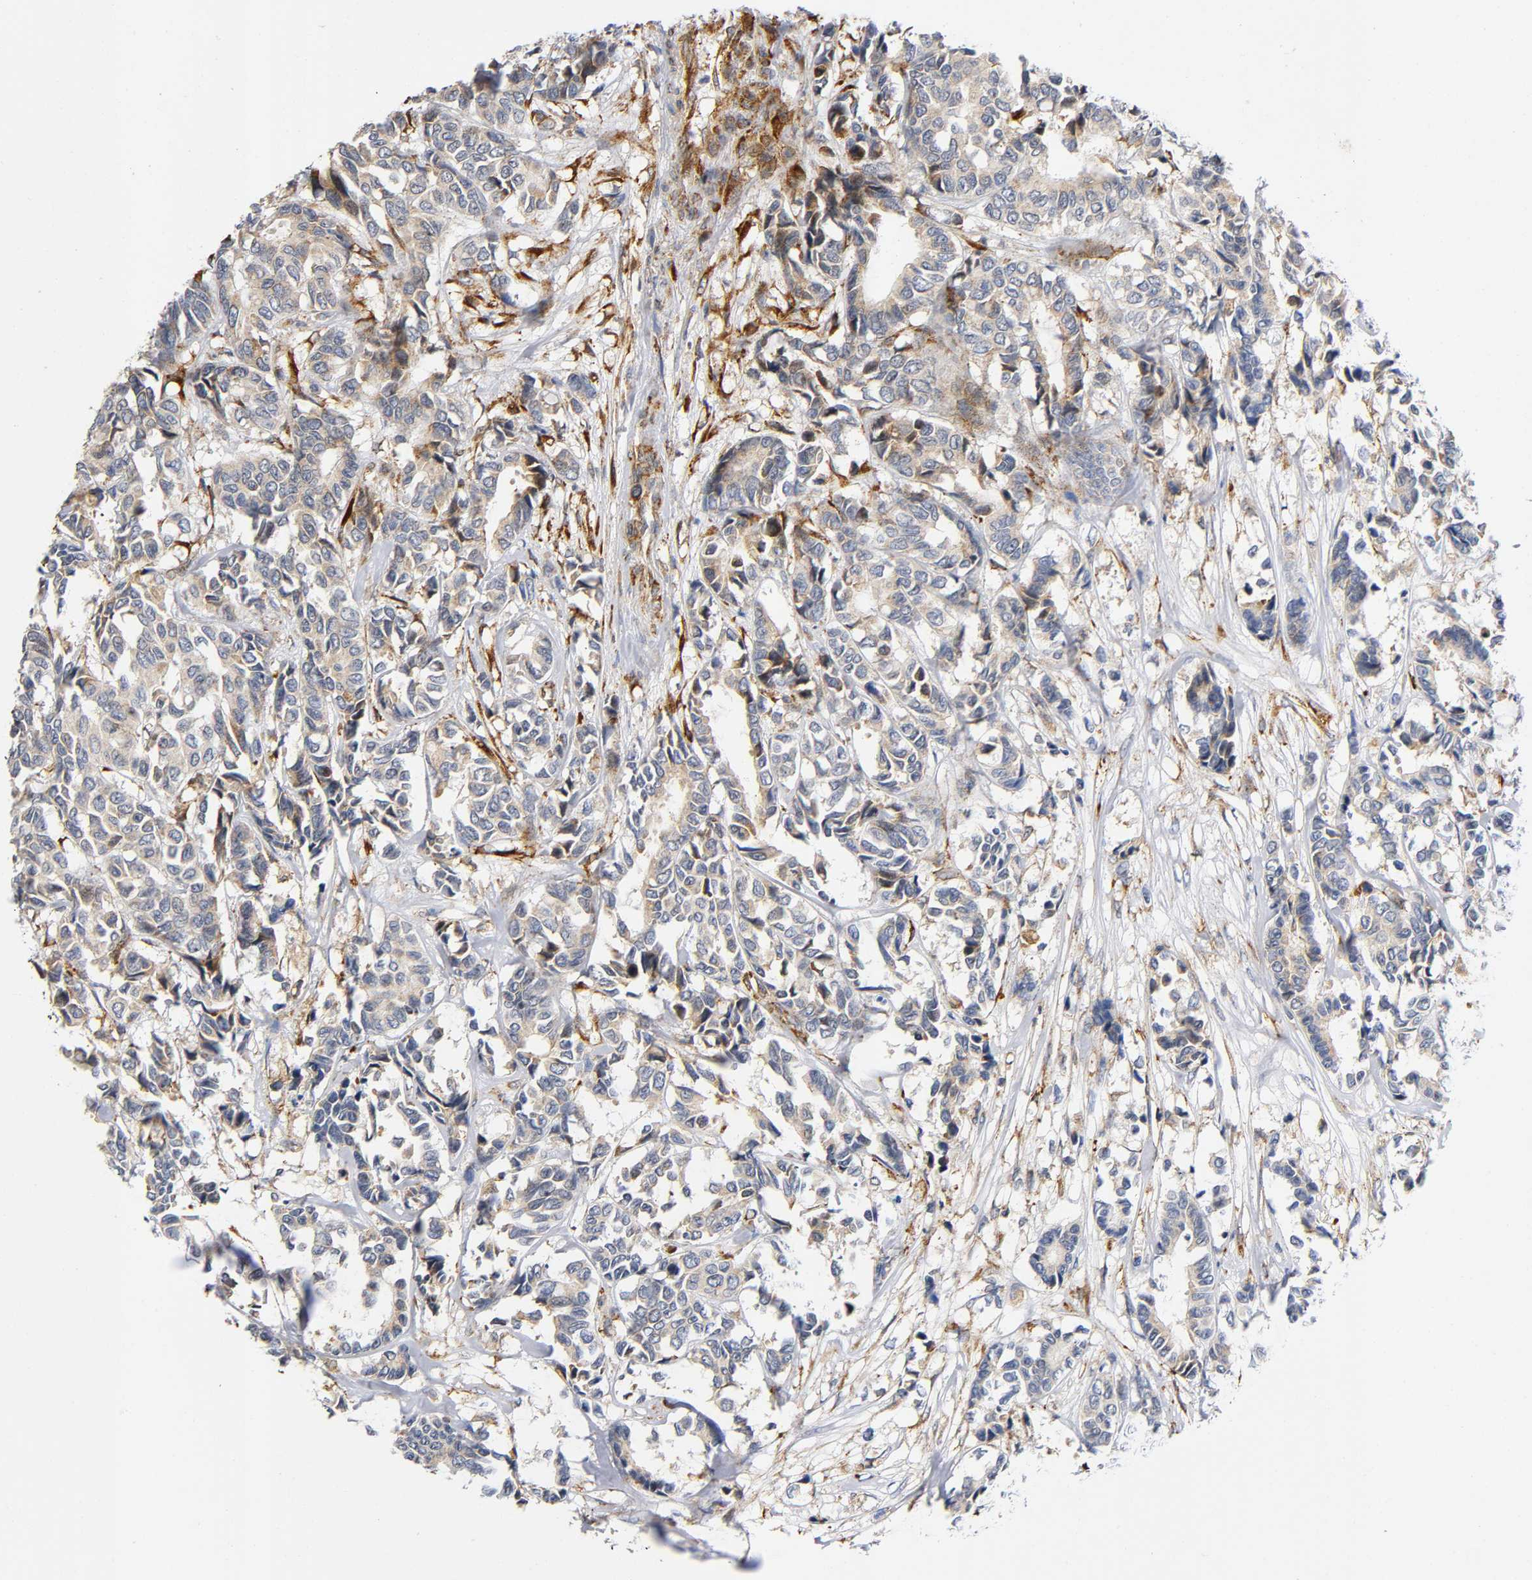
{"staining": {"intensity": "weak", "quantity": ">75%", "location": "cytoplasmic/membranous"}, "tissue": "breast cancer", "cell_type": "Tumor cells", "image_type": "cancer", "snomed": [{"axis": "morphology", "description": "Duct carcinoma"}, {"axis": "topography", "description": "Breast"}], "caption": "There is low levels of weak cytoplasmic/membranous staining in tumor cells of breast cancer, as demonstrated by immunohistochemical staining (brown color).", "gene": "SOS2", "patient": {"sex": "female", "age": 87}}